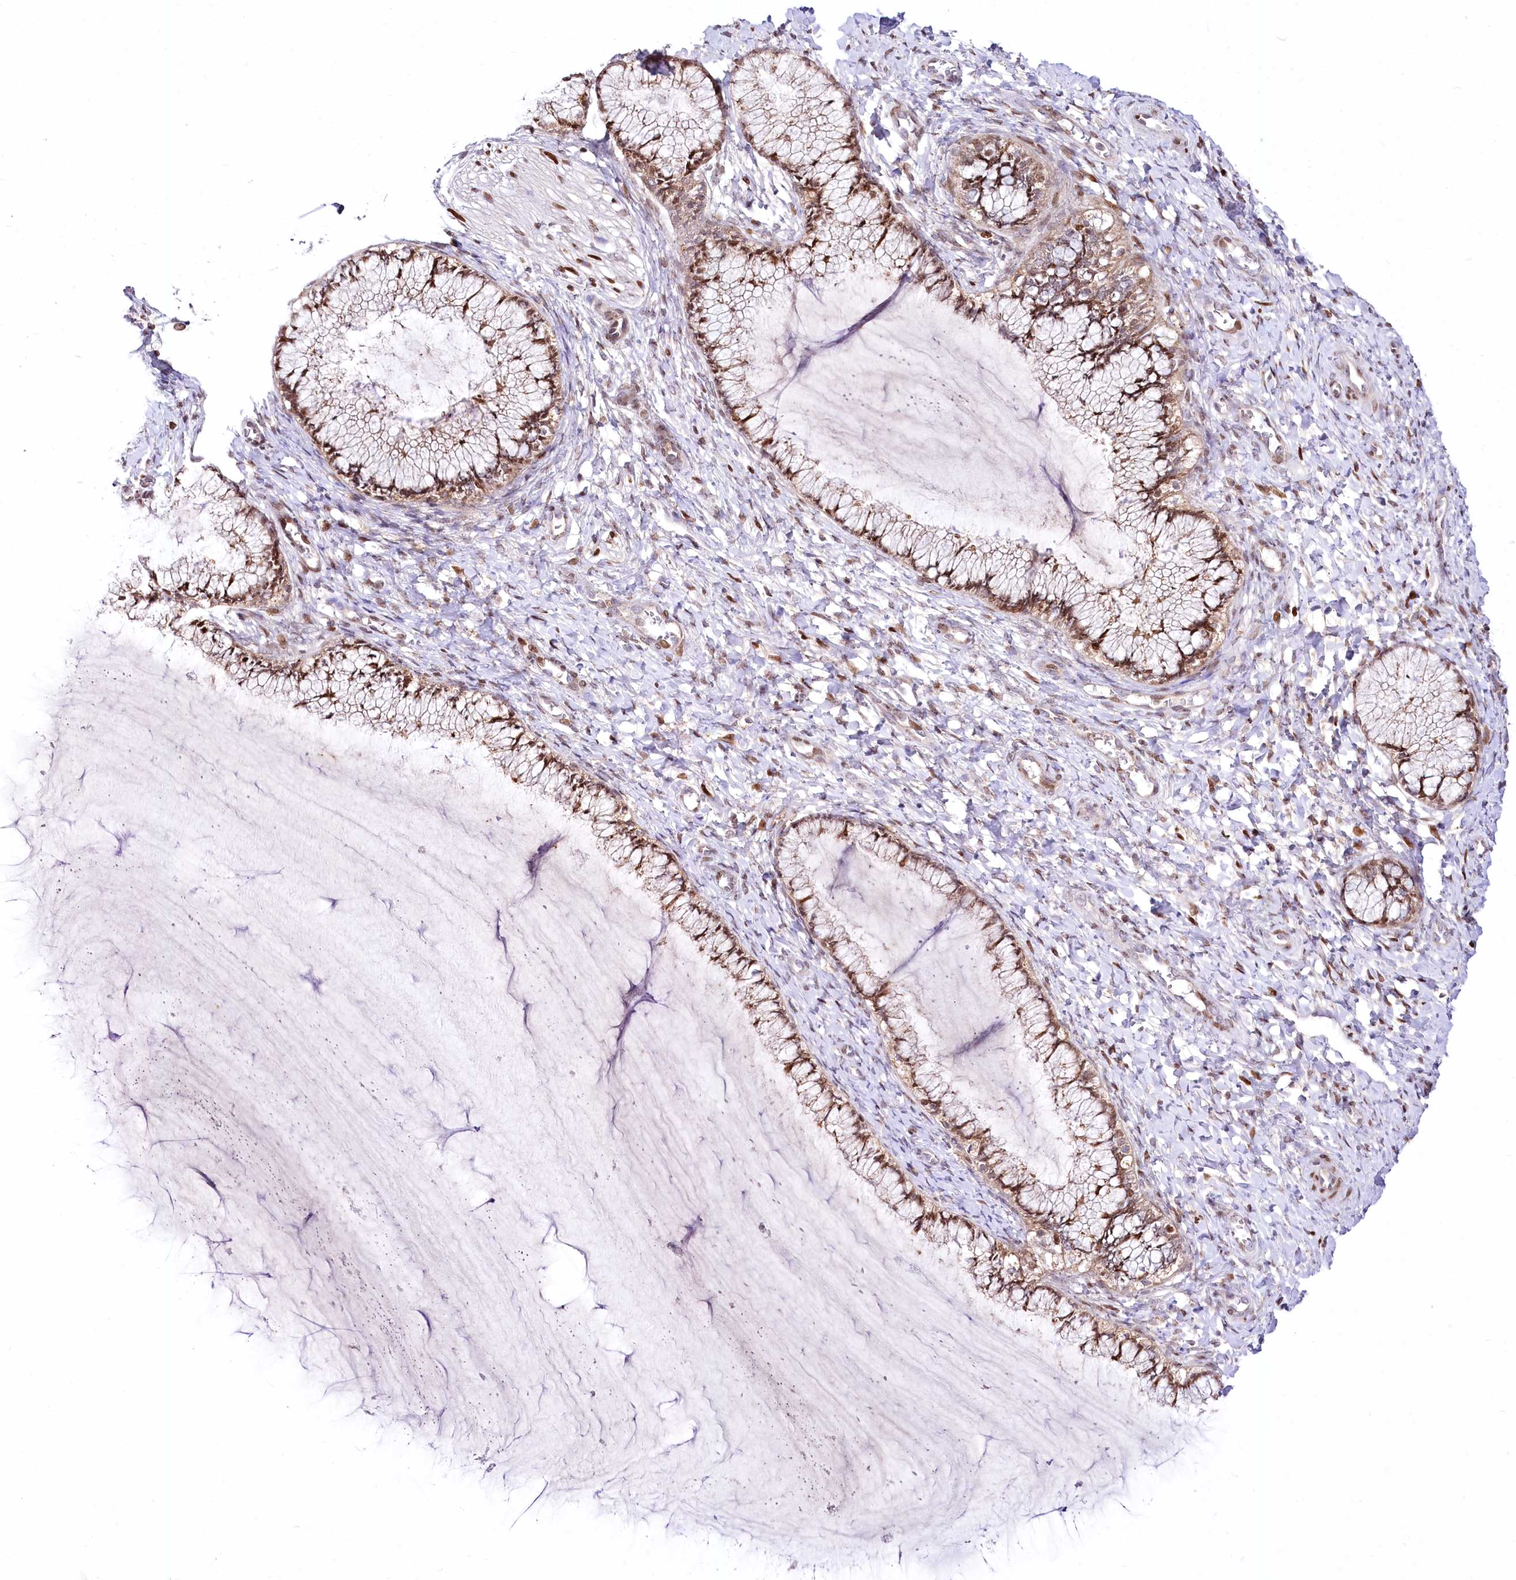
{"staining": {"intensity": "moderate", "quantity": ">75%", "location": "nuclear"}, "tissue": "cervix", "cell_type": "Glandular cells", "image_type": "normal", "snomed": [{"axis": "morphology", "description": "Normal tissue, NOS"}, {"axis": "morphology", "description": "Adenocarcinoma, NOS"}, {"axis": "topography", "description": "Cervix"}], "caption": "Immunohistochemical staining of unremarkable cervix shows >75% levels of moderate nuclear protein positivity in approximately >75% of glandular cells. (IHC, brightfield microscopy, high magnification).", "gene": "ZFYVE27", "patient": {"sex": "female", "age": 29}}